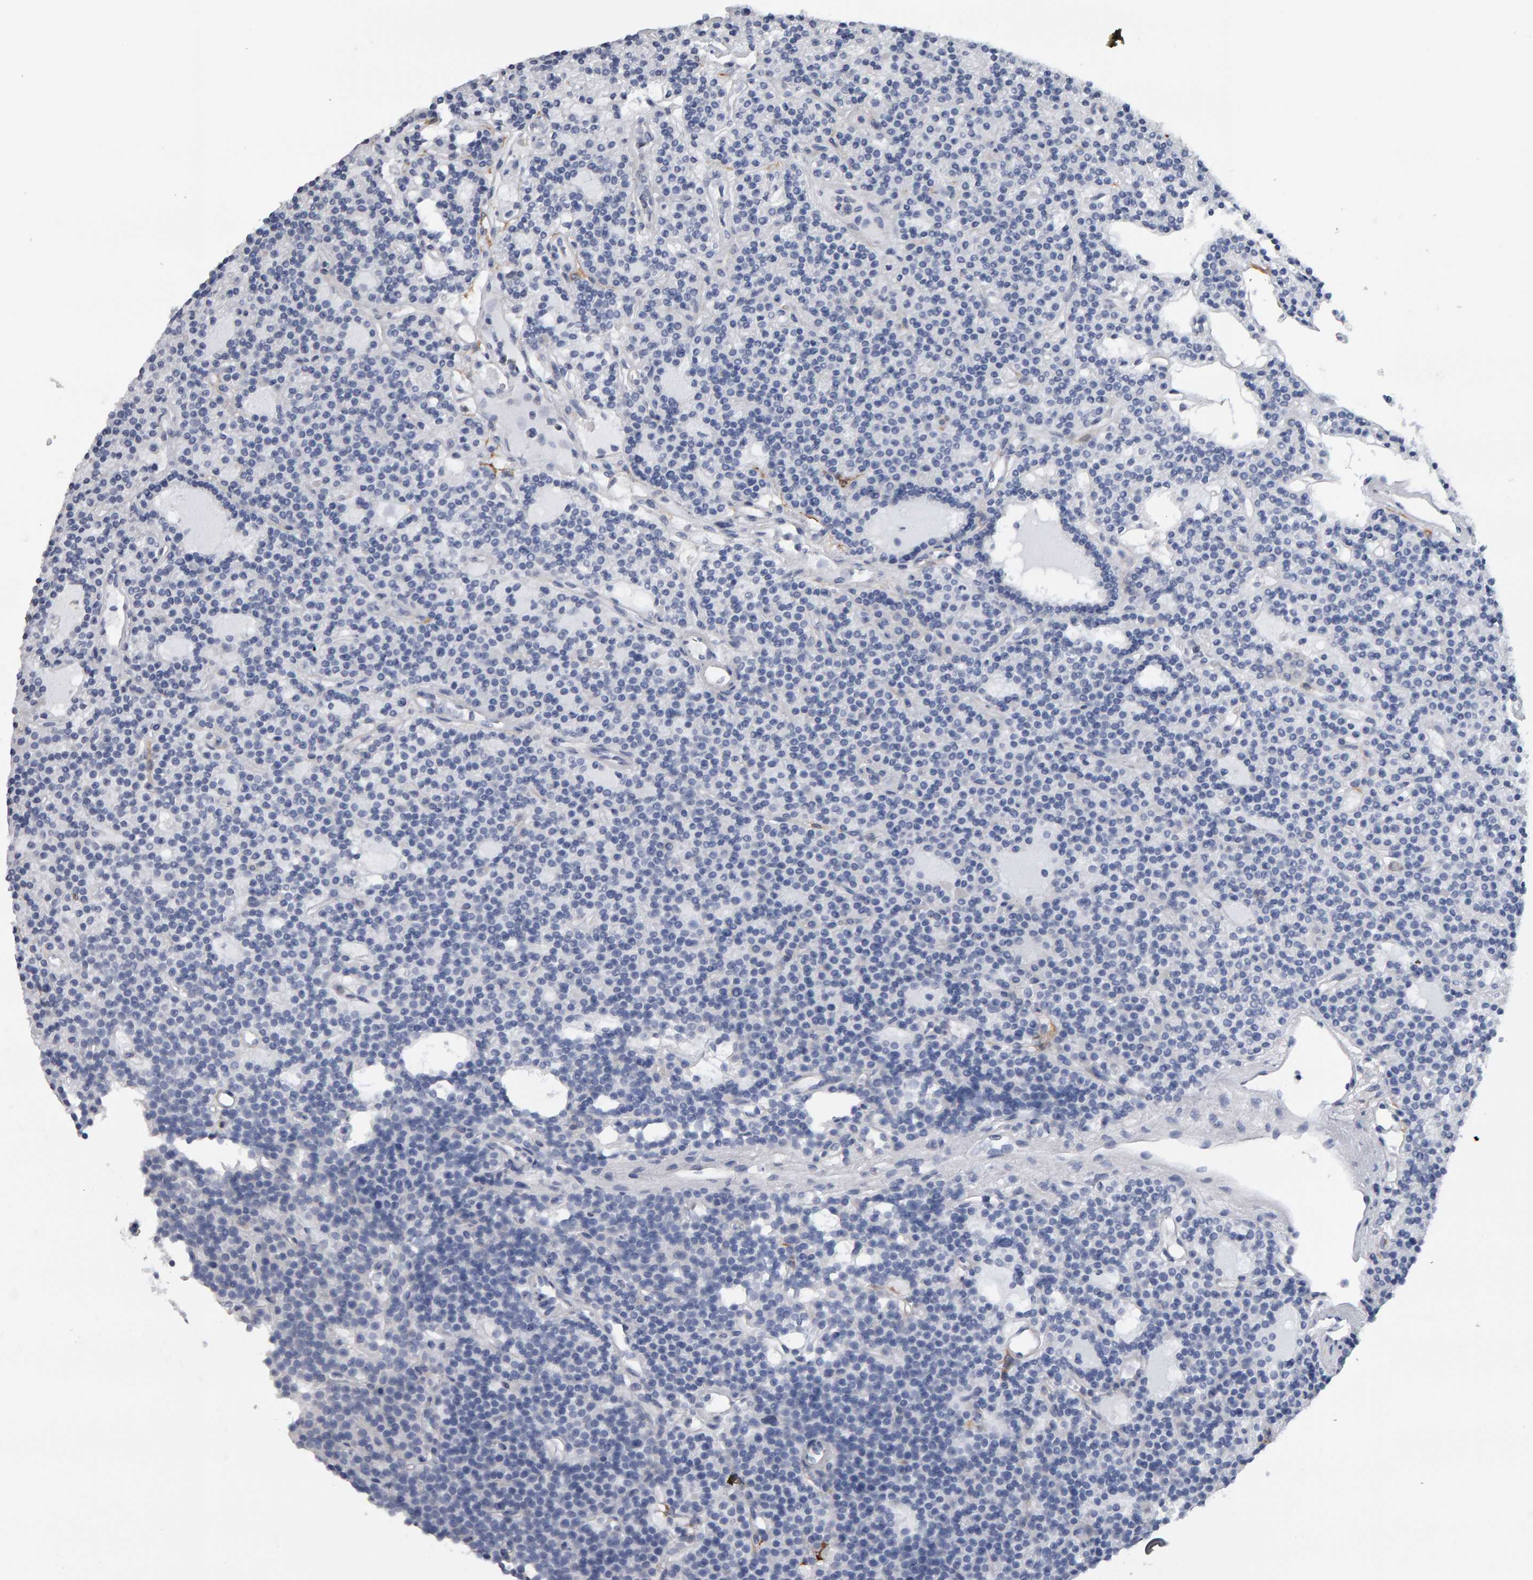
{"staining": {"intensity": "negative", "quantity": "none", "location": "none"}, "tissue": "parathyroid gland", "cell_type": "Glandular cells", "image_type": "normal", "snomed": [{"axis": "morphology", "description": "Normal tissue, NOS"}, {"axis": "topography", "description": "Parathyroid gland"}], "caption": "Glandular cells are negative for protein expression in normal human parathyroid gland. (Stains: DAB immunohistochemistry with hematoxylin counter stain, Microscopy: brightfield microscopy at high magnification).", "gene": "CD38", "patient": {"sex": "male", "age": 75}}